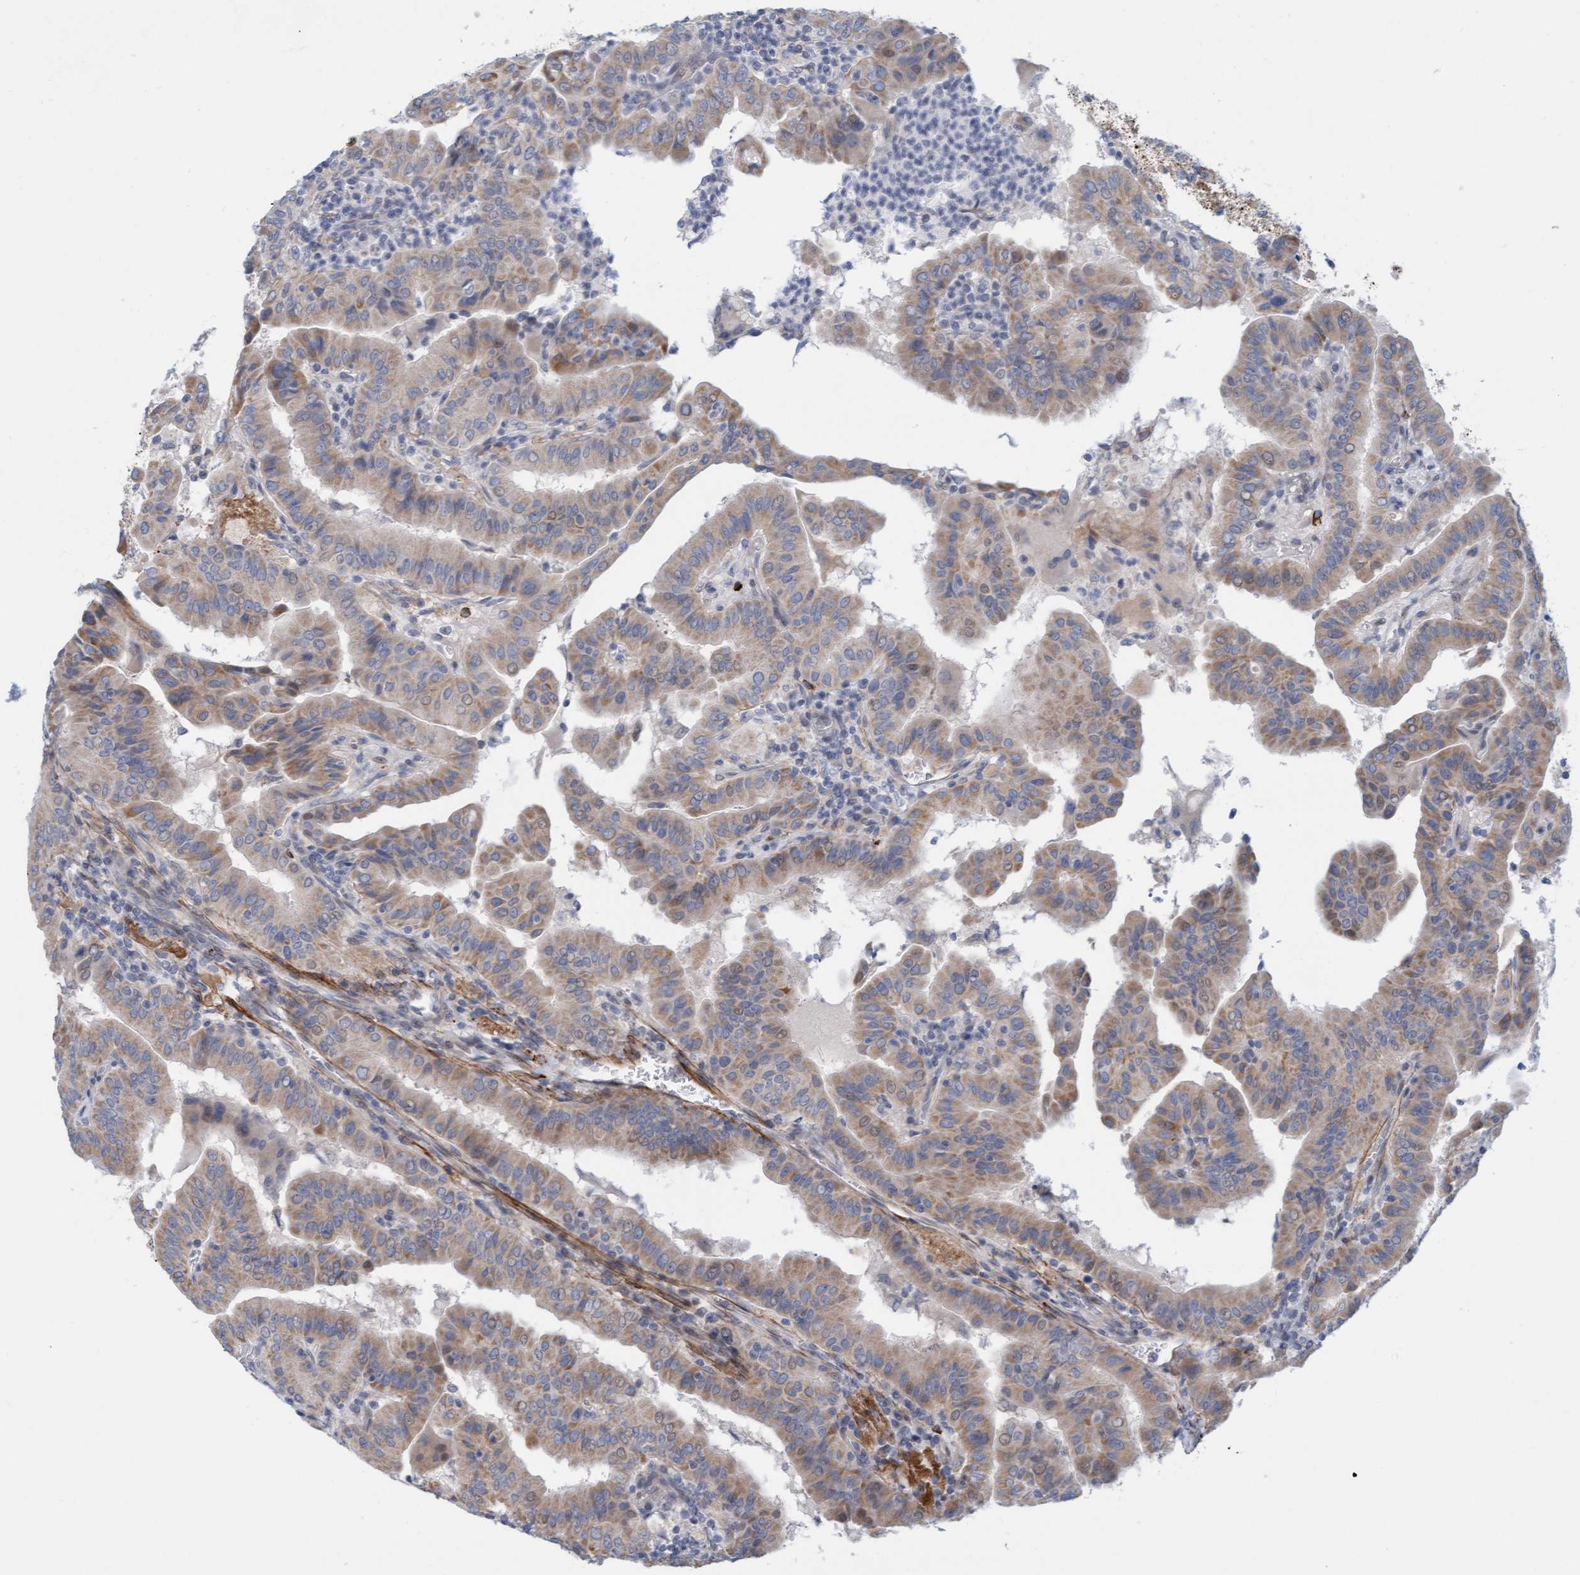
{"staining": {"intensity": "weak", "quantity": ">75%", "location": "cytoplasmic/membranous"}, "tissue": "thyroid cancer", "cell_type": "Tumor cells", "image_type": "cancer", "snomed": [{"axis": "morphology", "description": "Papillary adenocarcinoma, NOS"}, {"axis": "topography", "description": "Thyroid gland"}], "caption": "IHC of thyroid cancer (papillary adenocarcinoma) reveals low levels of weak cytoplasmic/membranous positivity in about >75% of tumor cells.", "gene": "ZC3H3", "patient": {"sex": "male", "age": 33}}